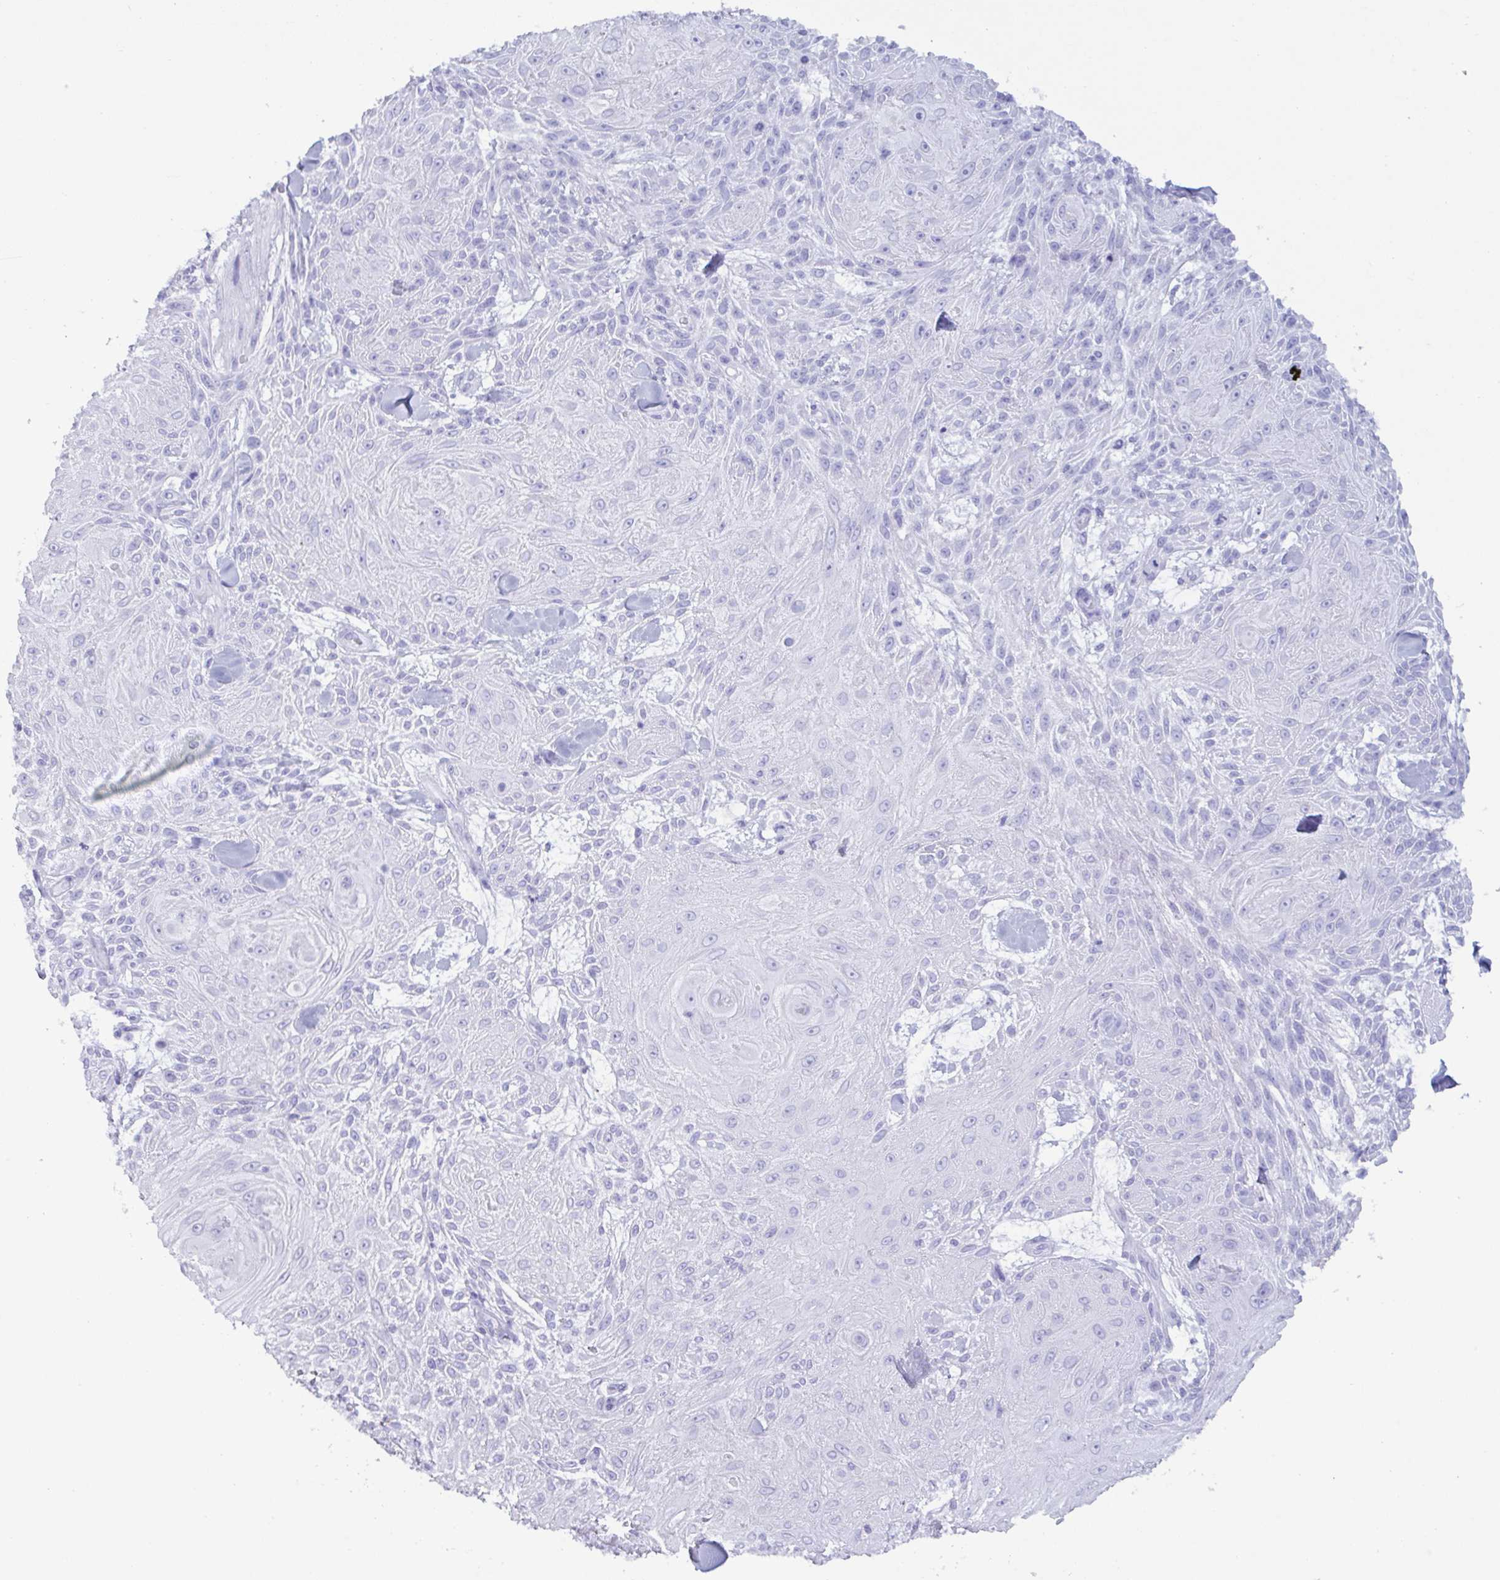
{"staining": {"intensity": "negative", "quantity": "none", "location": "none"}, "tissue": "skin cancer", "cell_type": "Tumor cells", "image_type": "cancer", "snomed": [{"axis": "morphology", "description": "Squamous cell carcinoma, NOS"}, {"axis": "topography", "description": "Skin"}], "caption": "Tumor cells show no significant protein expression in squamous cell carcinoma (skin).", "gene": "MRGPRG", "patient": {"sex": "male", "age": 88}}